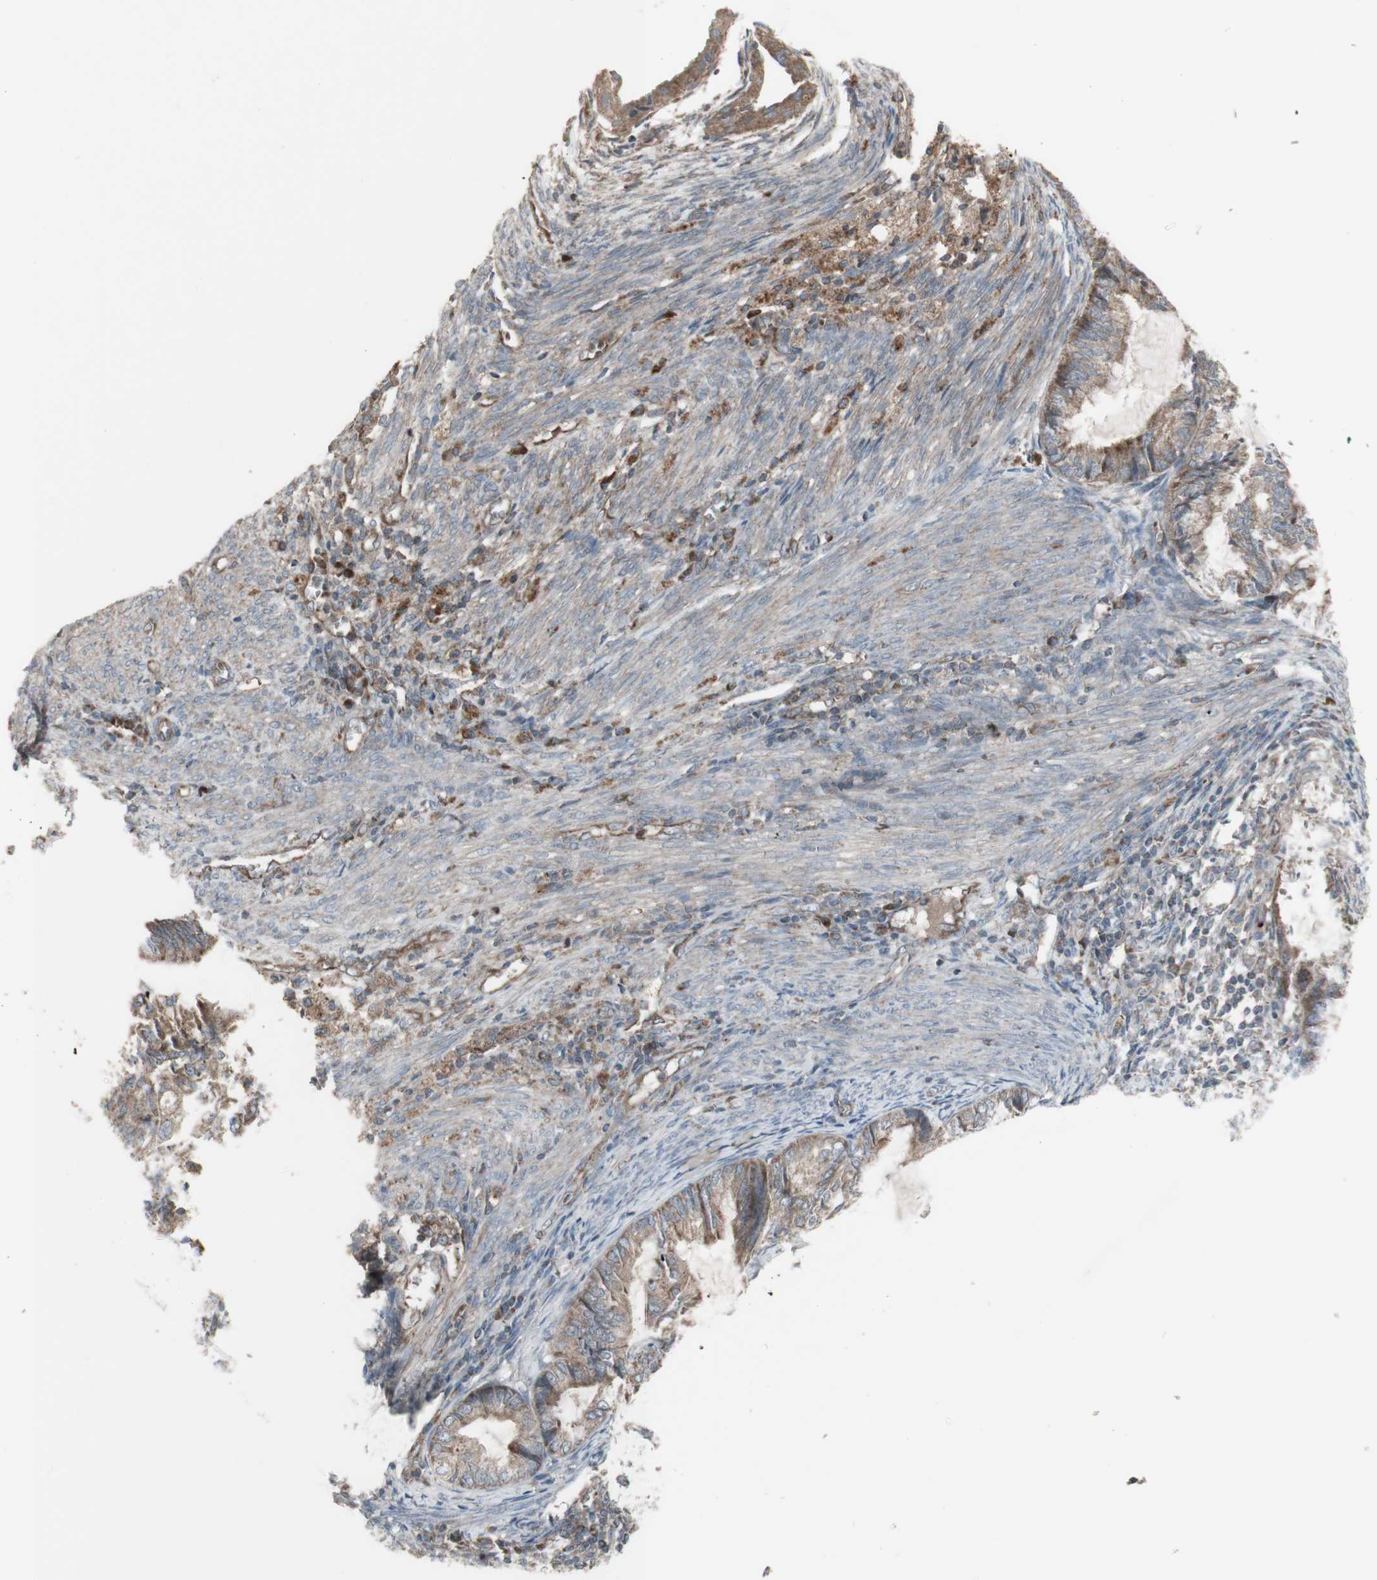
{"staining": {"intensity": "weak", "quantity": ">75%", "location": "cytoplasmic/membranous"}, "tissue": "cervical cancer", "cell_type": "Tumor cells", "image_type": "cancer", "snomed": [{"axis": "morphology", "description": "Normal tissue, NOS"}, {"axis": "morphology", "description": "Adenocarcinoma, NOS"}, {"axis": "topography", "description": "Cervix"}, {"axis": "topography", "description": "Endometrium"}], "caption": "Immunohistochemistry (IHC) micrograph of neoplastic tissue: cervical cancer stained using immunohistochemistry demonstrates low levels of weak protein expression localized specifically in the cytoplasmic/membranous of tumor cells, appearing as a cytoplasmic/membranous brown color.", "gene": "SHC1", "patient": {"sex": "female", "age": 86}}